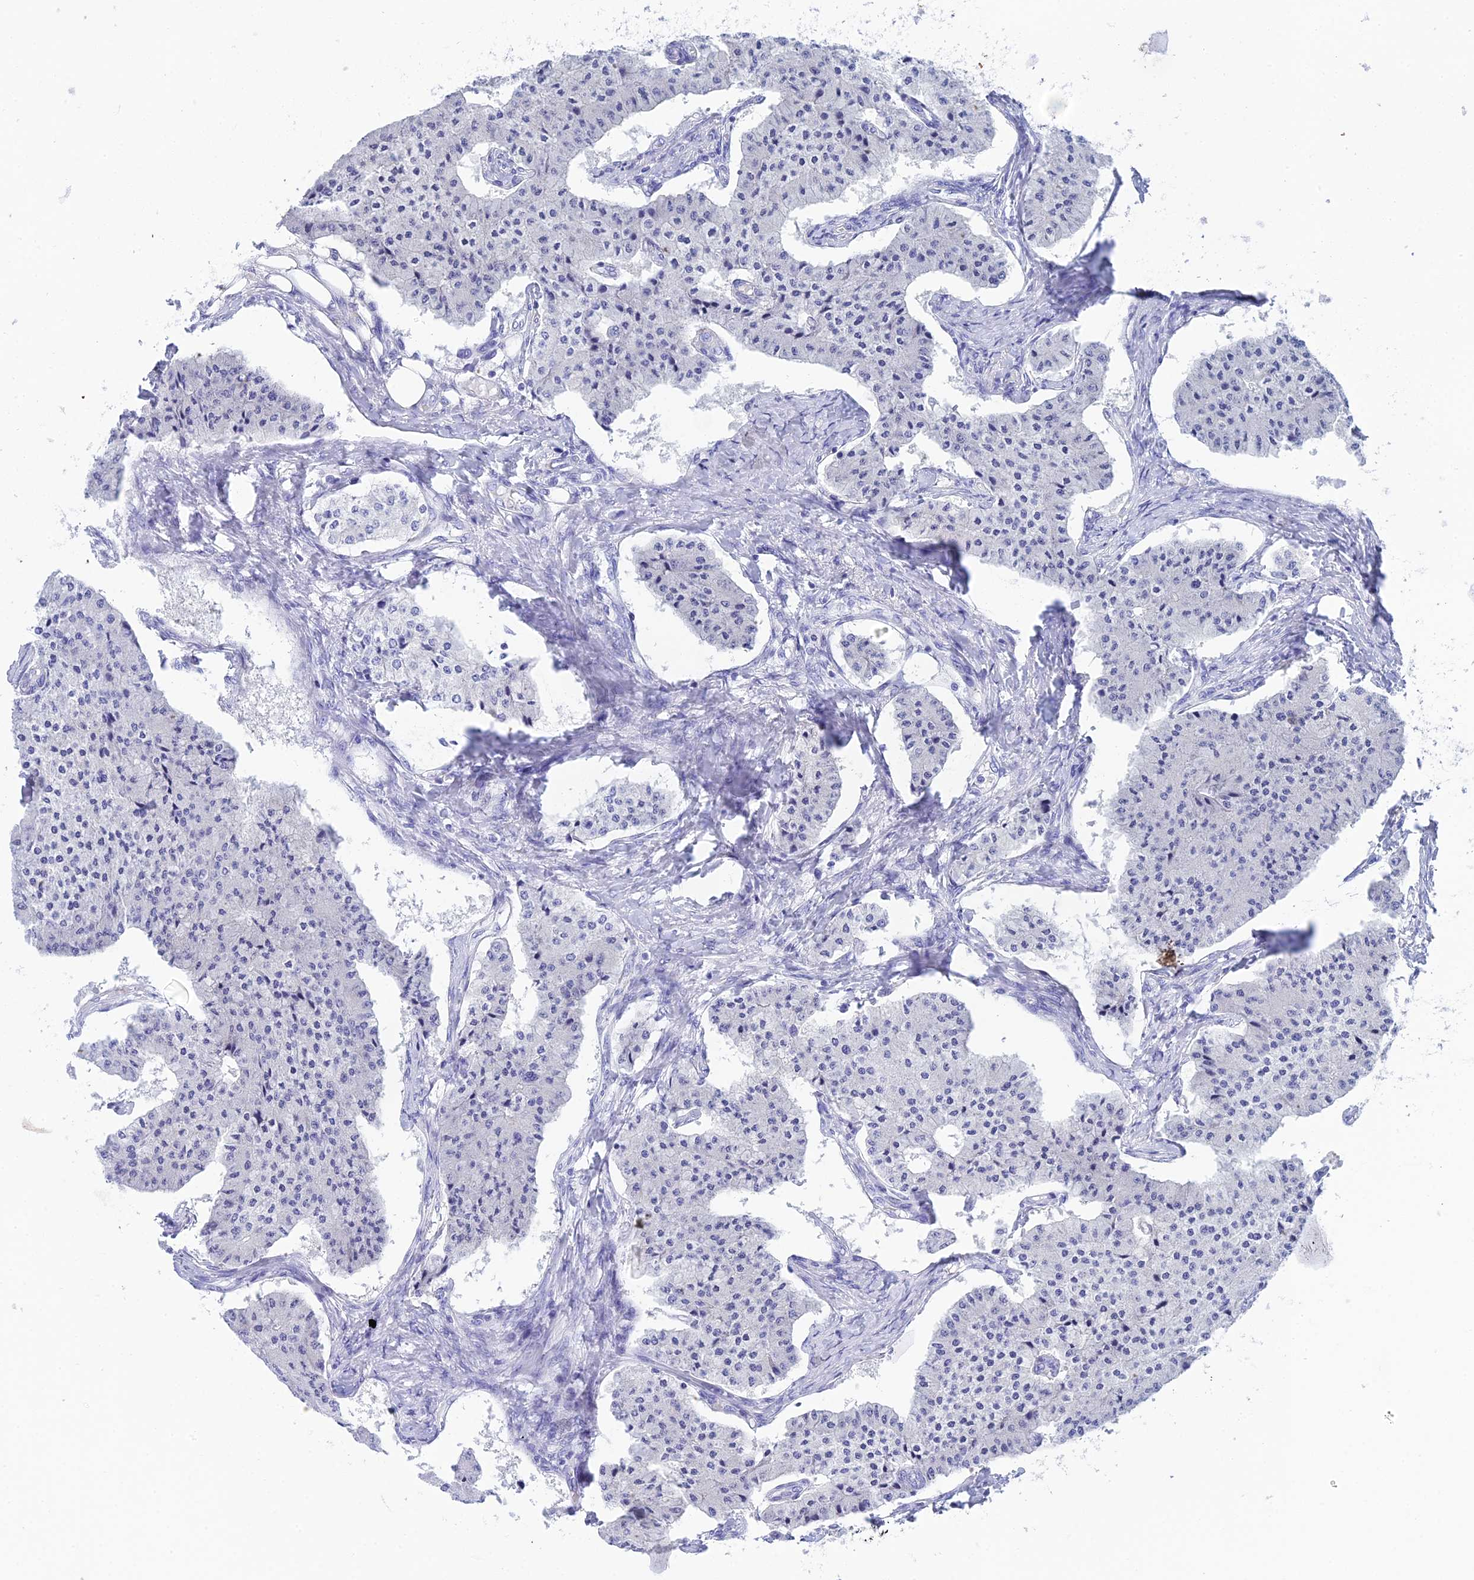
{"staining": {"intensity": "negative", "quantity": "none", "location": "none"}, "tissue": "carcinoid", "cell_type": "Tumor cells", "image_type": "cancer", "snomed": [{"axis": "morphology", "description": "Carcinoid, malignant, NOS"}, {"axis": "topography", "description": "Colon"}], "caption": "Immunohistochemistry (IHC) image of neoplastic tissue: carcinoid stained with DAB (3,3'-diaminobenzidine) reveals no significant protein expression in tumor cells.", "gene": "REG1A", "patient": {"sex": "female", "age": 52}}